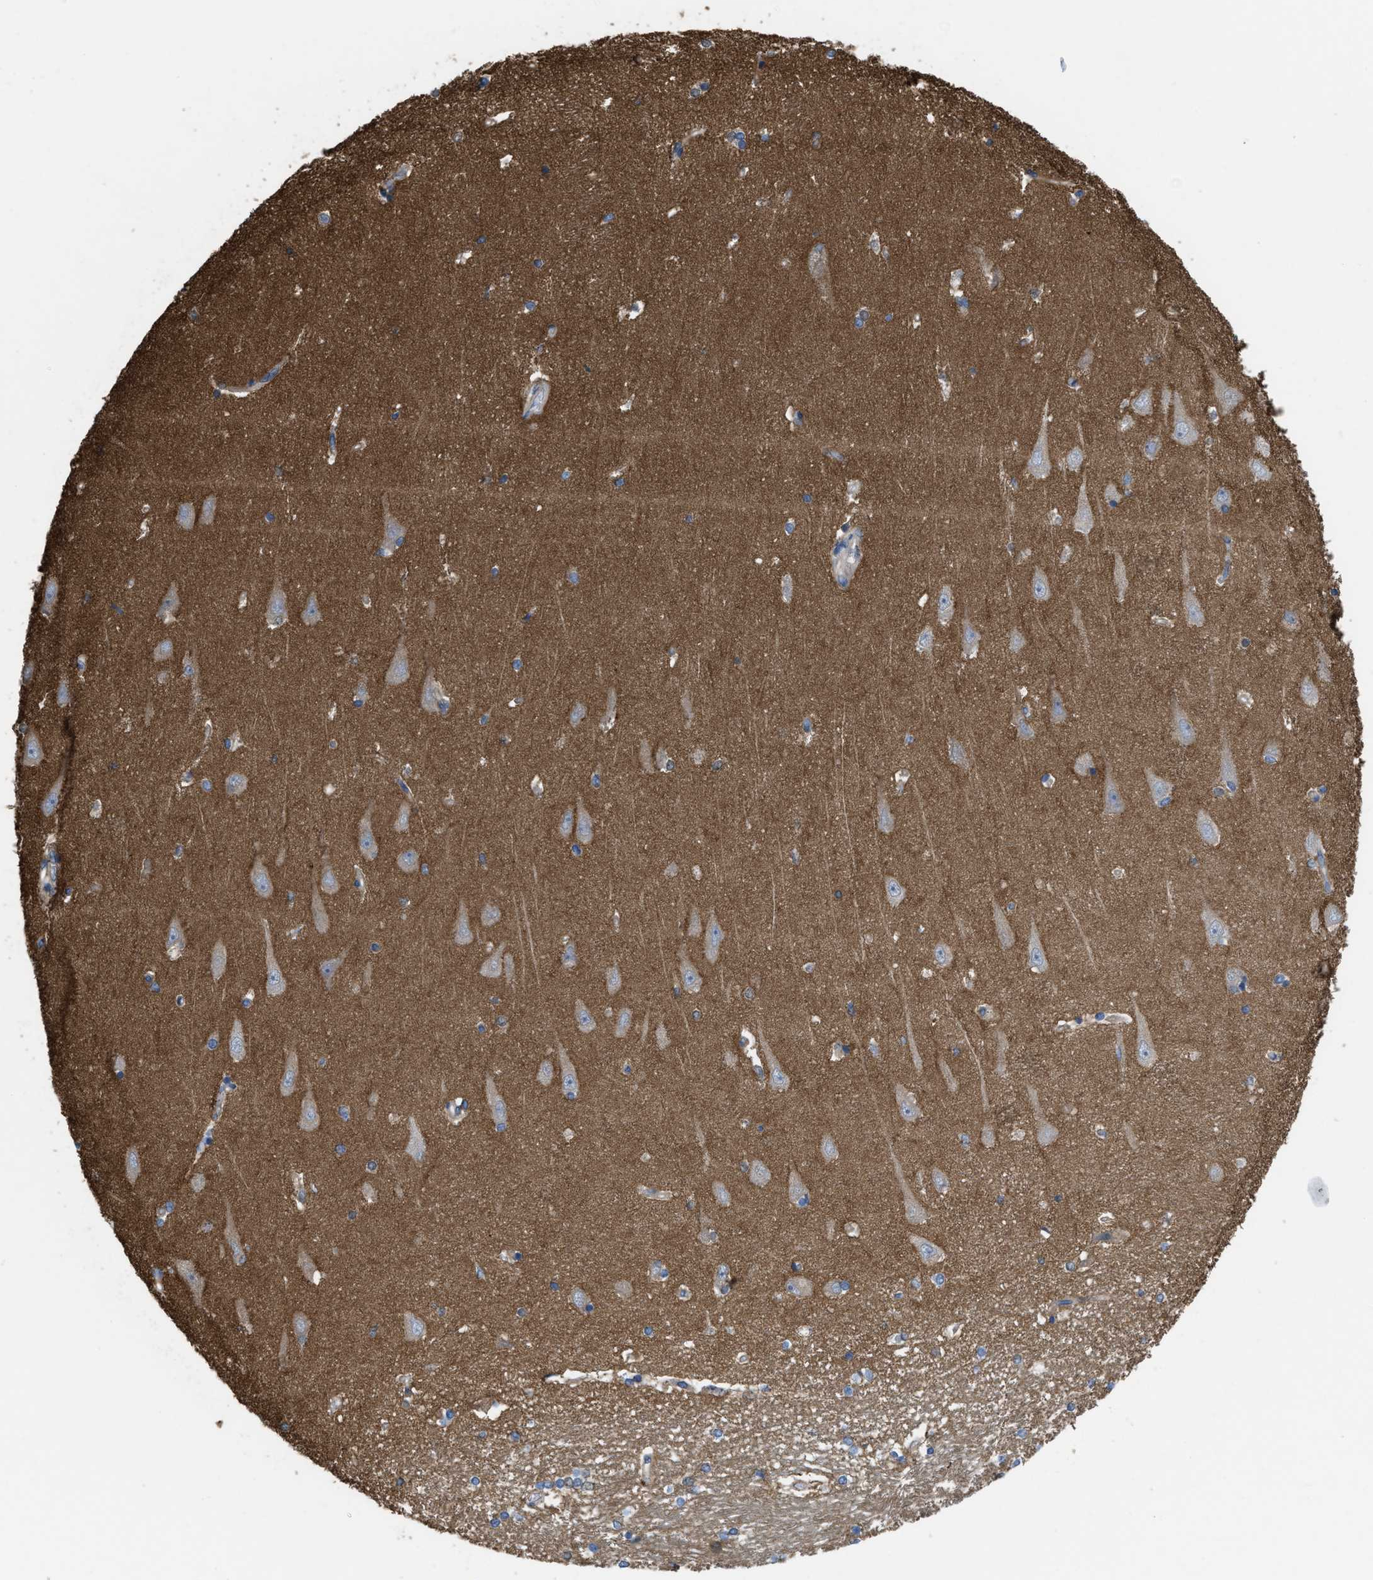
{"staining": {"intensity": "negative", "quantity": "none", "location": "none"}, "tissue": "hippocampus", "cell_type": "Glial cells", "image_type": "normal", "snomed": [{"axis": "morphology", "description": "Normal tissue, NOS"}, {"axis": "topography", "description": "Hippocampus"}], "caption": "DAB immunohistochemical staining of benign human hippocampus reveals no significant staining in glial cells. (DAB (3,3'-diaminobenzidine) immunohistochemistry (IHC), high magnification).", "gene": "MYO18A", "patient": {"sex": "male", "age": 45}}